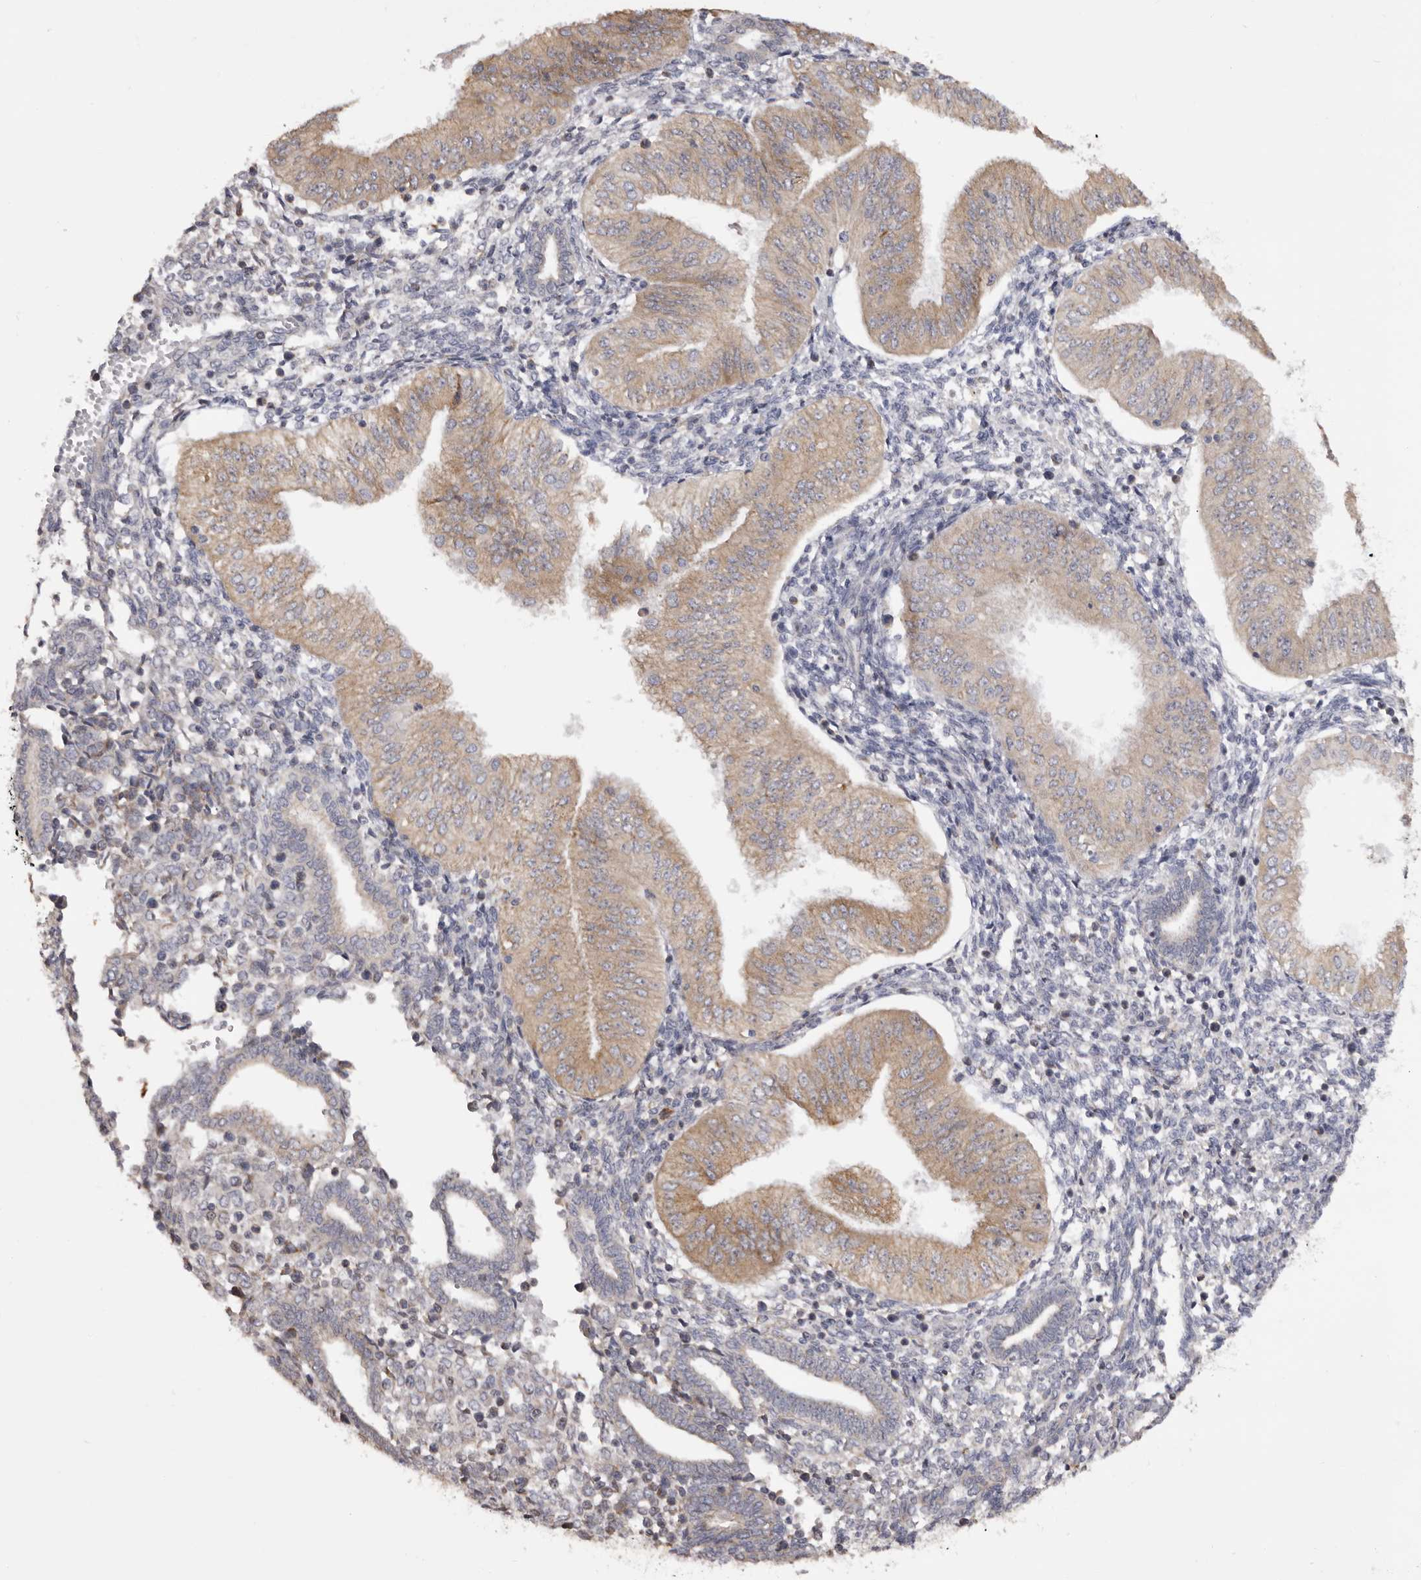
{"staining": {"intensity": "moderate", "quantity": ">75%", "location": "cytoplasmic/membranous"}, "tissue": "endometrial cancer", "cell_type": "Tumor cells", "image_type": "cancer", "snomed": [{"axis": "morphology", "description": "Normal tissue, NOS"}, {"axis": "morphology", "description": "Adenocarcinoma, NOS"}, {"axis": "topography", "description": "Endometrium"}], "caption": "This is a histology image of IHC staining of adenocarcinoma (endometrial), which shows moderate positivity in the cytoplasmic/membranous of tumor cells.", "gene": "PIGX", "patient": {"sex": "female", "age": 53}}